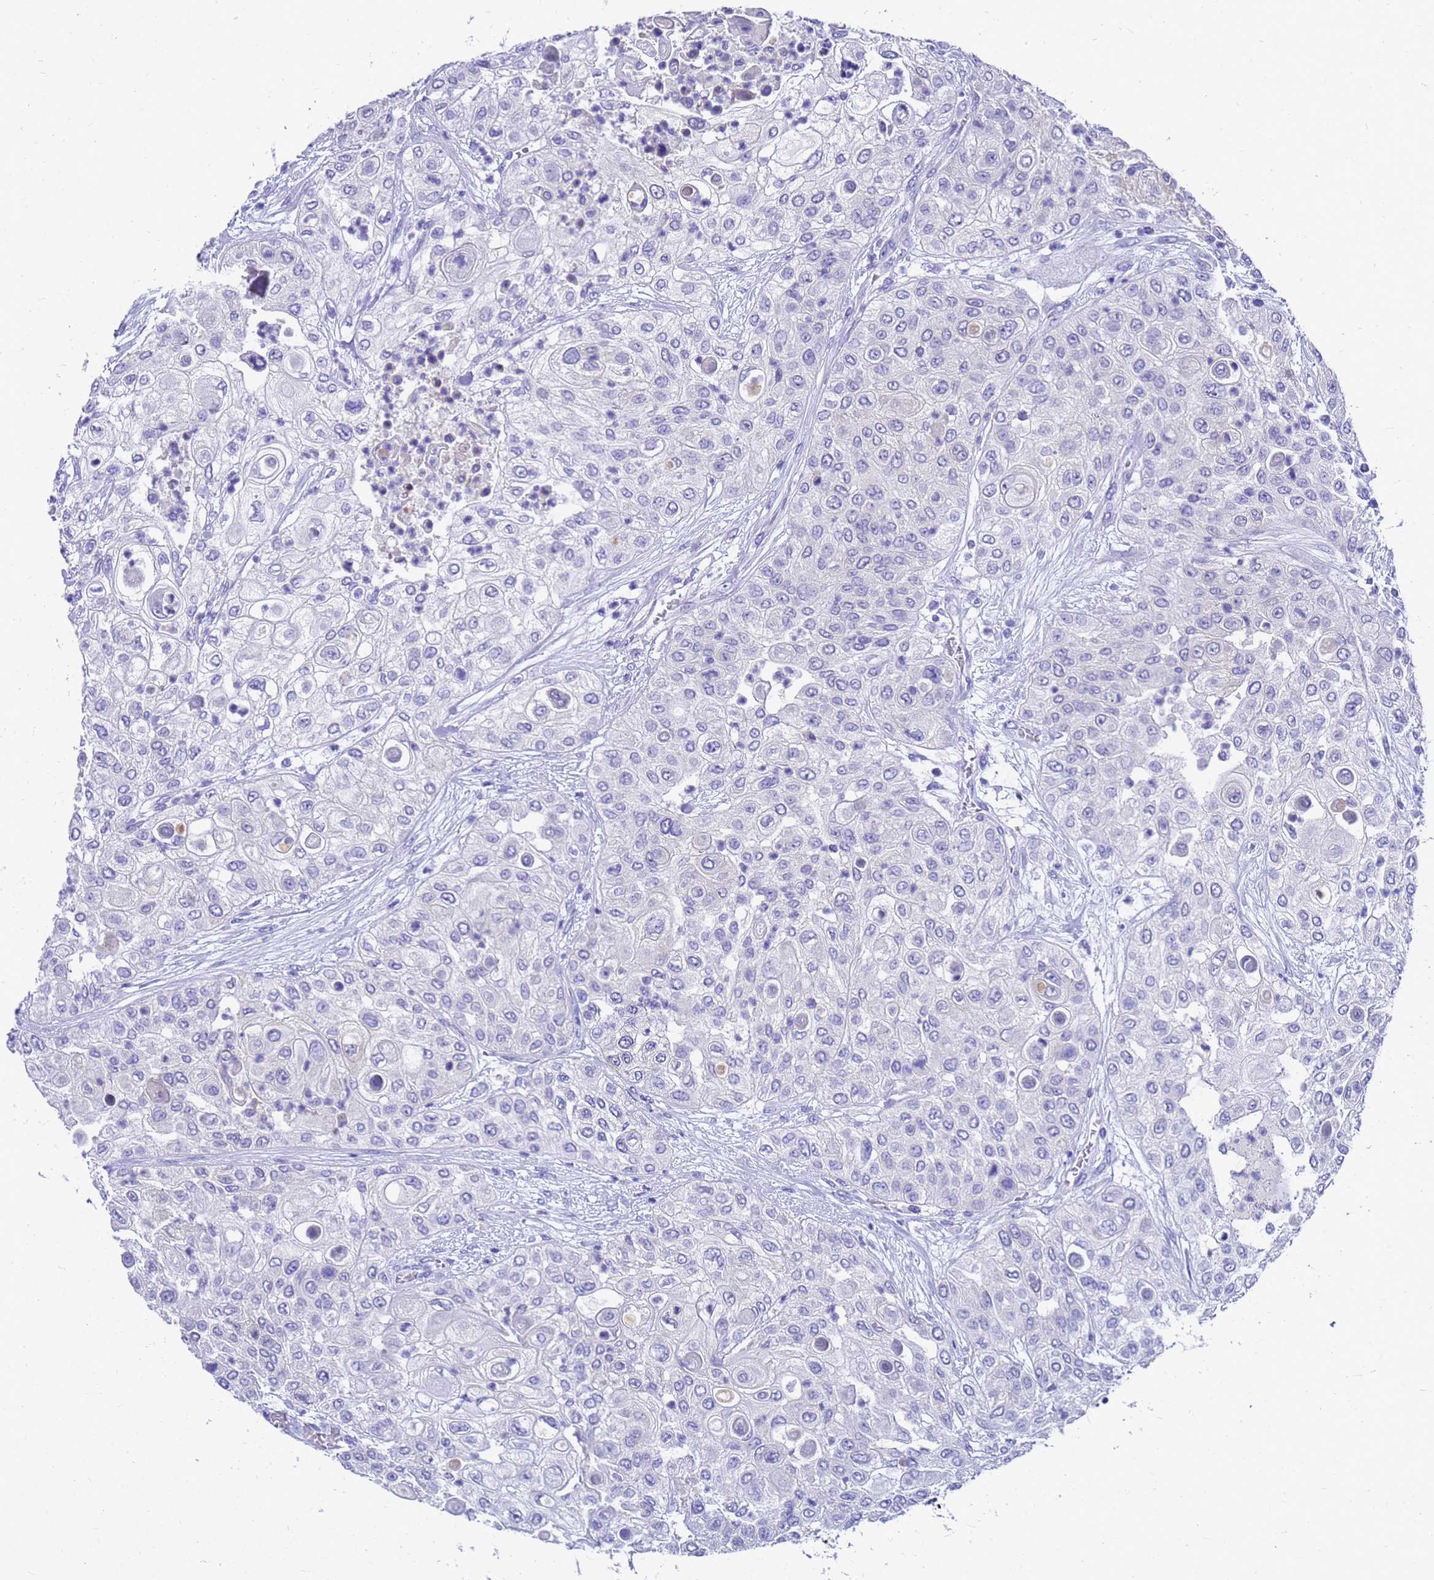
{"staining": {"intensity": "negative", "quantity": "none", "location": "none"}, "tissue": "urothelial cancer", "cell_type": "Tumor cells", "image_type": "cancer", "snomed": [{"axis": "morphology", "description": "Urothelial carcinoma, High grade"}, {"axis": "topography", "description": "Urinary bladder"}], "caption": "This is an immunohistochemistry (IHC) image of urothelial cancer. There is no expression in tumor cells.", "gene": "MS4A13", "patient": {"sex": "female", "age": 79}}